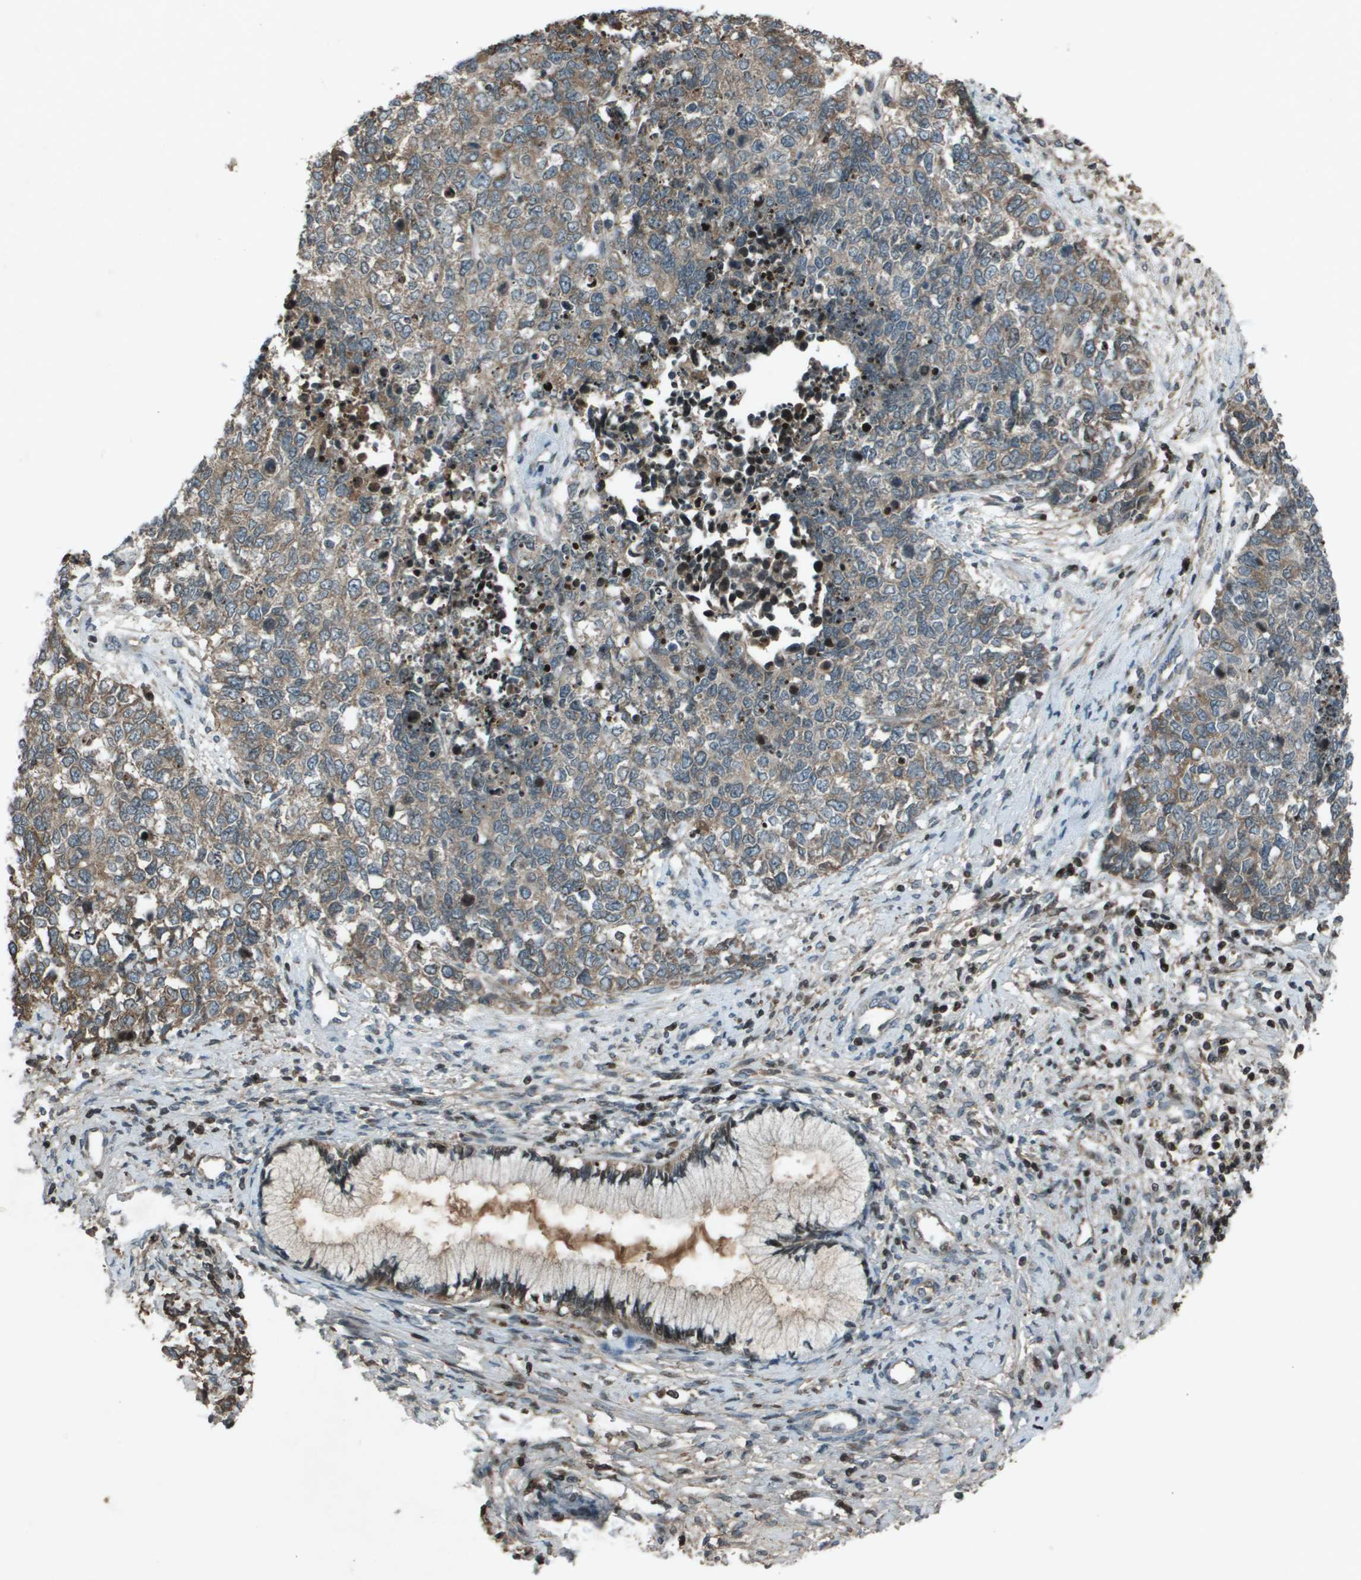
{"staining": {"intensity": "weak", "quantity": ">75%", "location": "cytoplasmic/membranous"}, "tissue": "cervical cancer", "cell_type": "Tumor cells", "image_type": "cancer", "snomed": [{"axis": "morphology", "description": "Squamous cell carcinoma, NOS"}, {"axis": "topography", "description": "Cervix"}], "caption": "This is a micrograph of IHC staining of cervical cancer, which shows weak positivity in the cytoplasmic/membranous of tumor cells.", "gene": "CXCL12", "patient": {"sex": "female", "age": 63}}